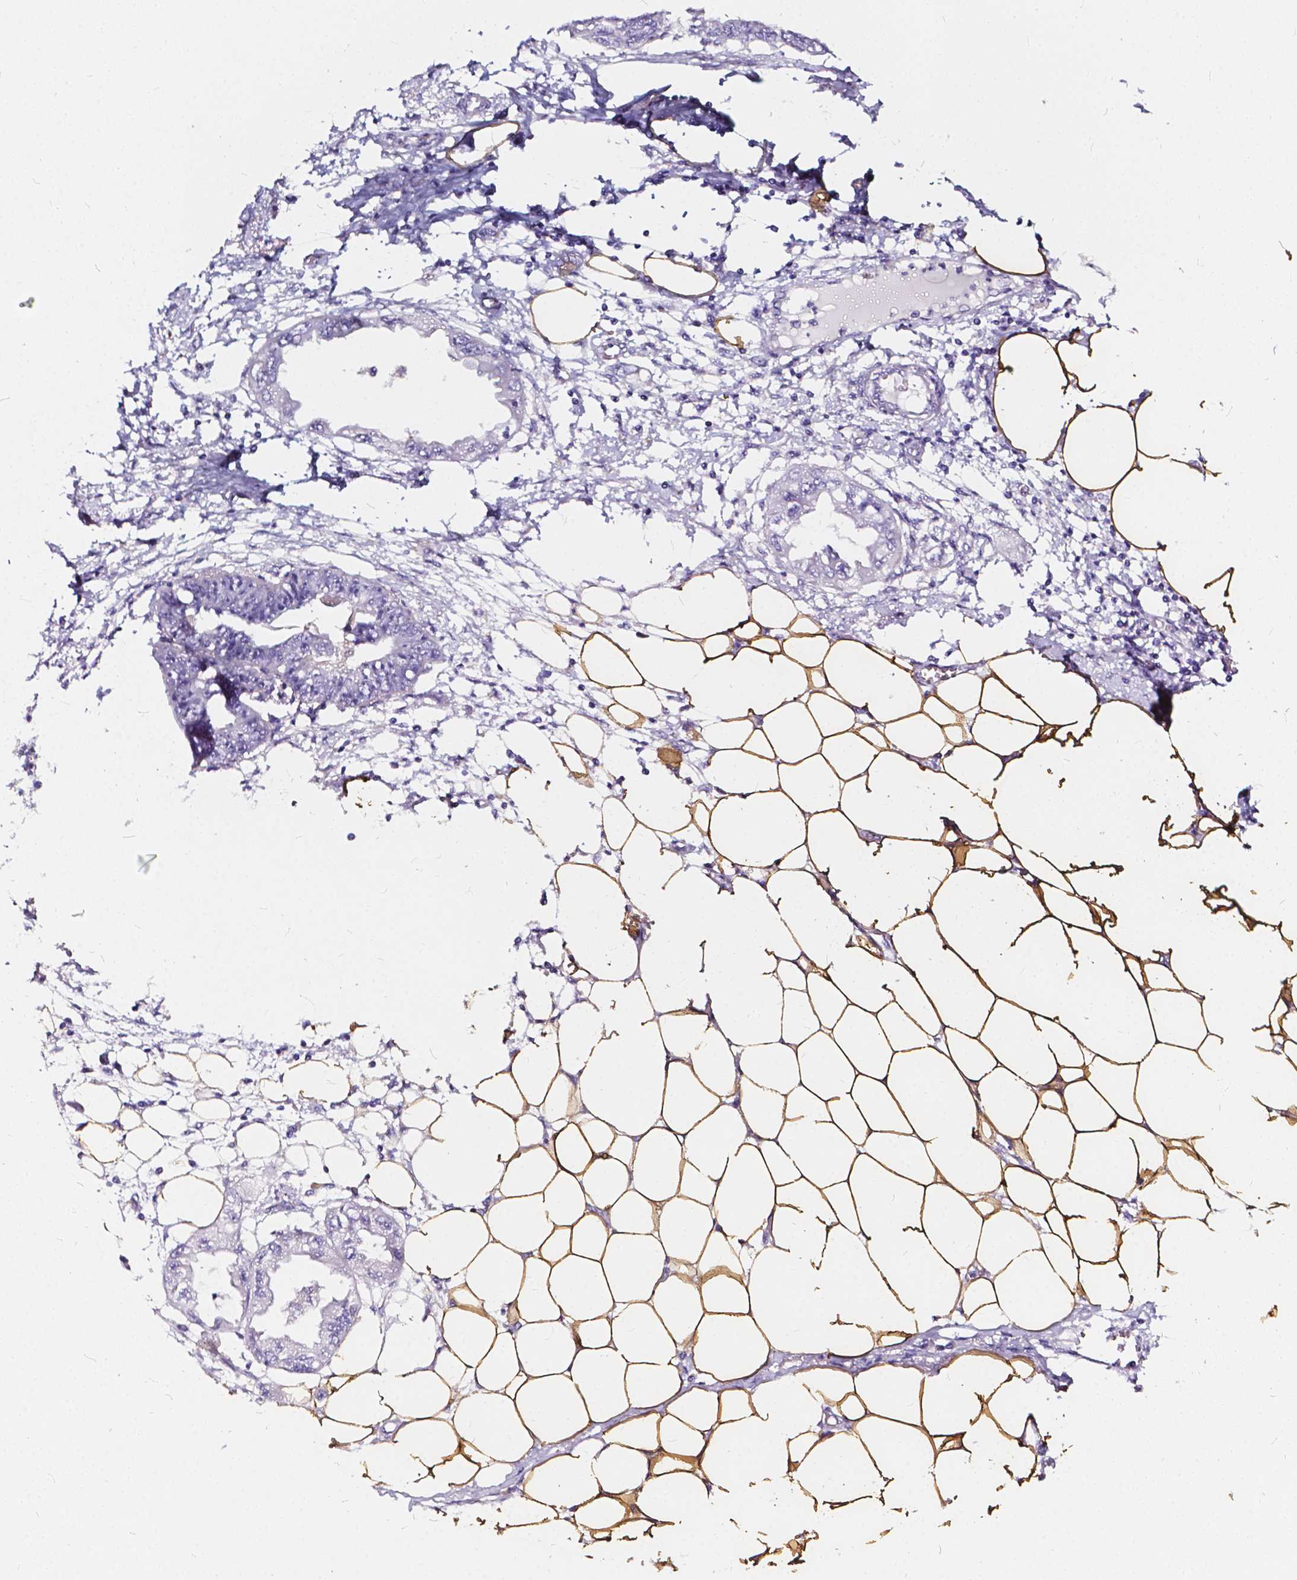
{"staining": {"intensity": "negative", "quantity": "none", "location": "none"}, "tissue": "endometrial cancer", "cell_type": "Tumor cells", "image_type": "cancer", "snomed": [{"axis": "morphology", "description": "Adenocarcinoma, NOS"}, {"axis": "morphology", "description": "Adenocarcinoma, metastatic, NOS"}, {"axis": "topography", "description": "Adipose tissue"}, {"axis": "topography", "description": "Endometrium"}], "caption": "Endometrial cancer (metastatic adenocarcinoma) was stained to show a protein in brown. There is no significant staining in tumor cells.", "gene": "CLSTN2", "patient": {"sex": "female", "age": 67}}